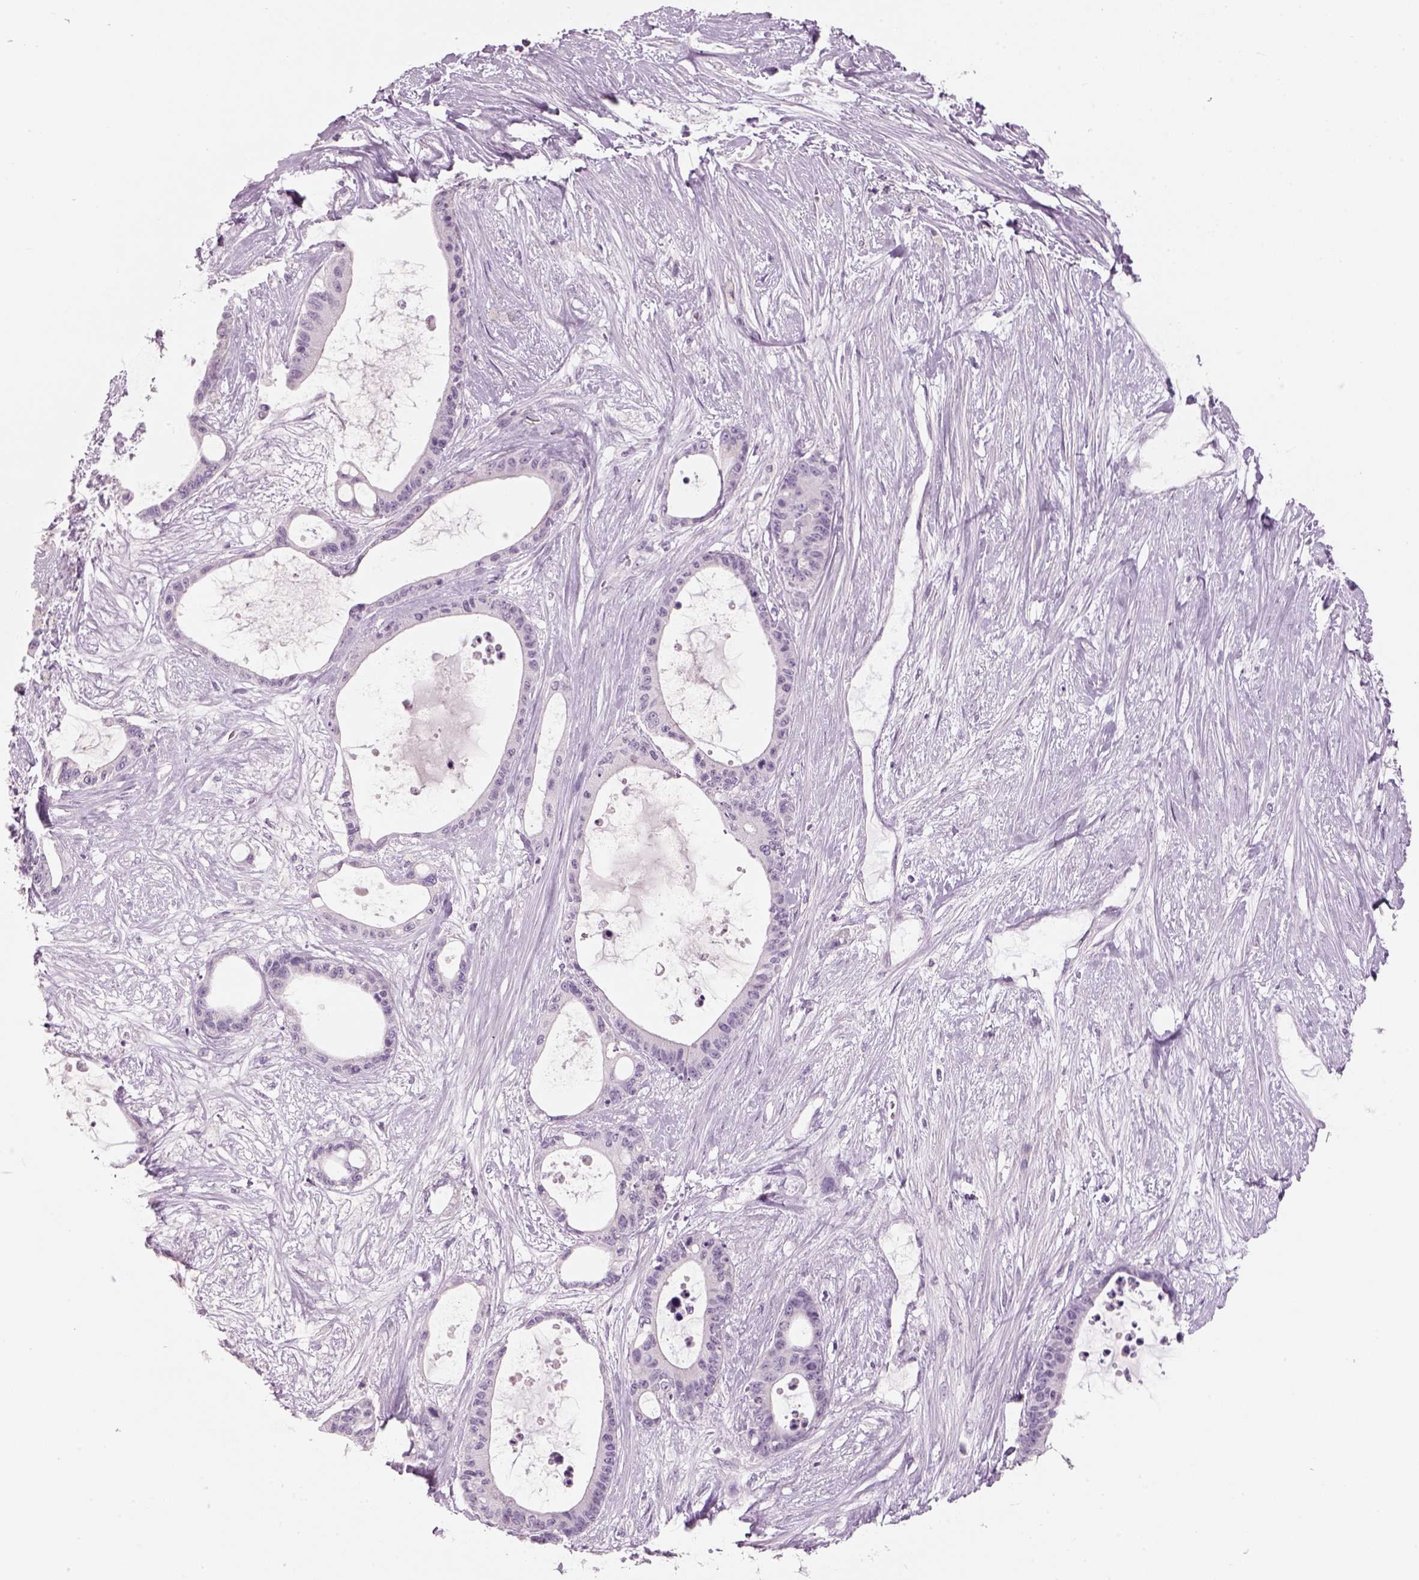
{"staining": {"intensity": "negative", "quantity": "none", "location": "none"}, "tissue": "liver cancer", "cell_type": "Tumor cells", "image_type": "cancer", "snomed": [{"axis": "morphology", "description": "Normal tissue, NOS"}, {"axis": "morphology", "description": "Cholangiocarcinoma"}, {"axis": "topography", "description": "Liver"}, {"axis": "topography", "description": "Peripheral nerve tissue"}], "caption": "Immunohistochemical staining of liver cholangiocarcinoma displays no significant staining in tumor cells. The staining was performed using DAB (3,3'-diaminobenzidine) to visualize the protein expression in brown, while the nuclei were stained in blue with hematoxylin (Magnification: 20x).", "gene": "SLC6A2", "patient": {"sex": "female", "age": 73}}